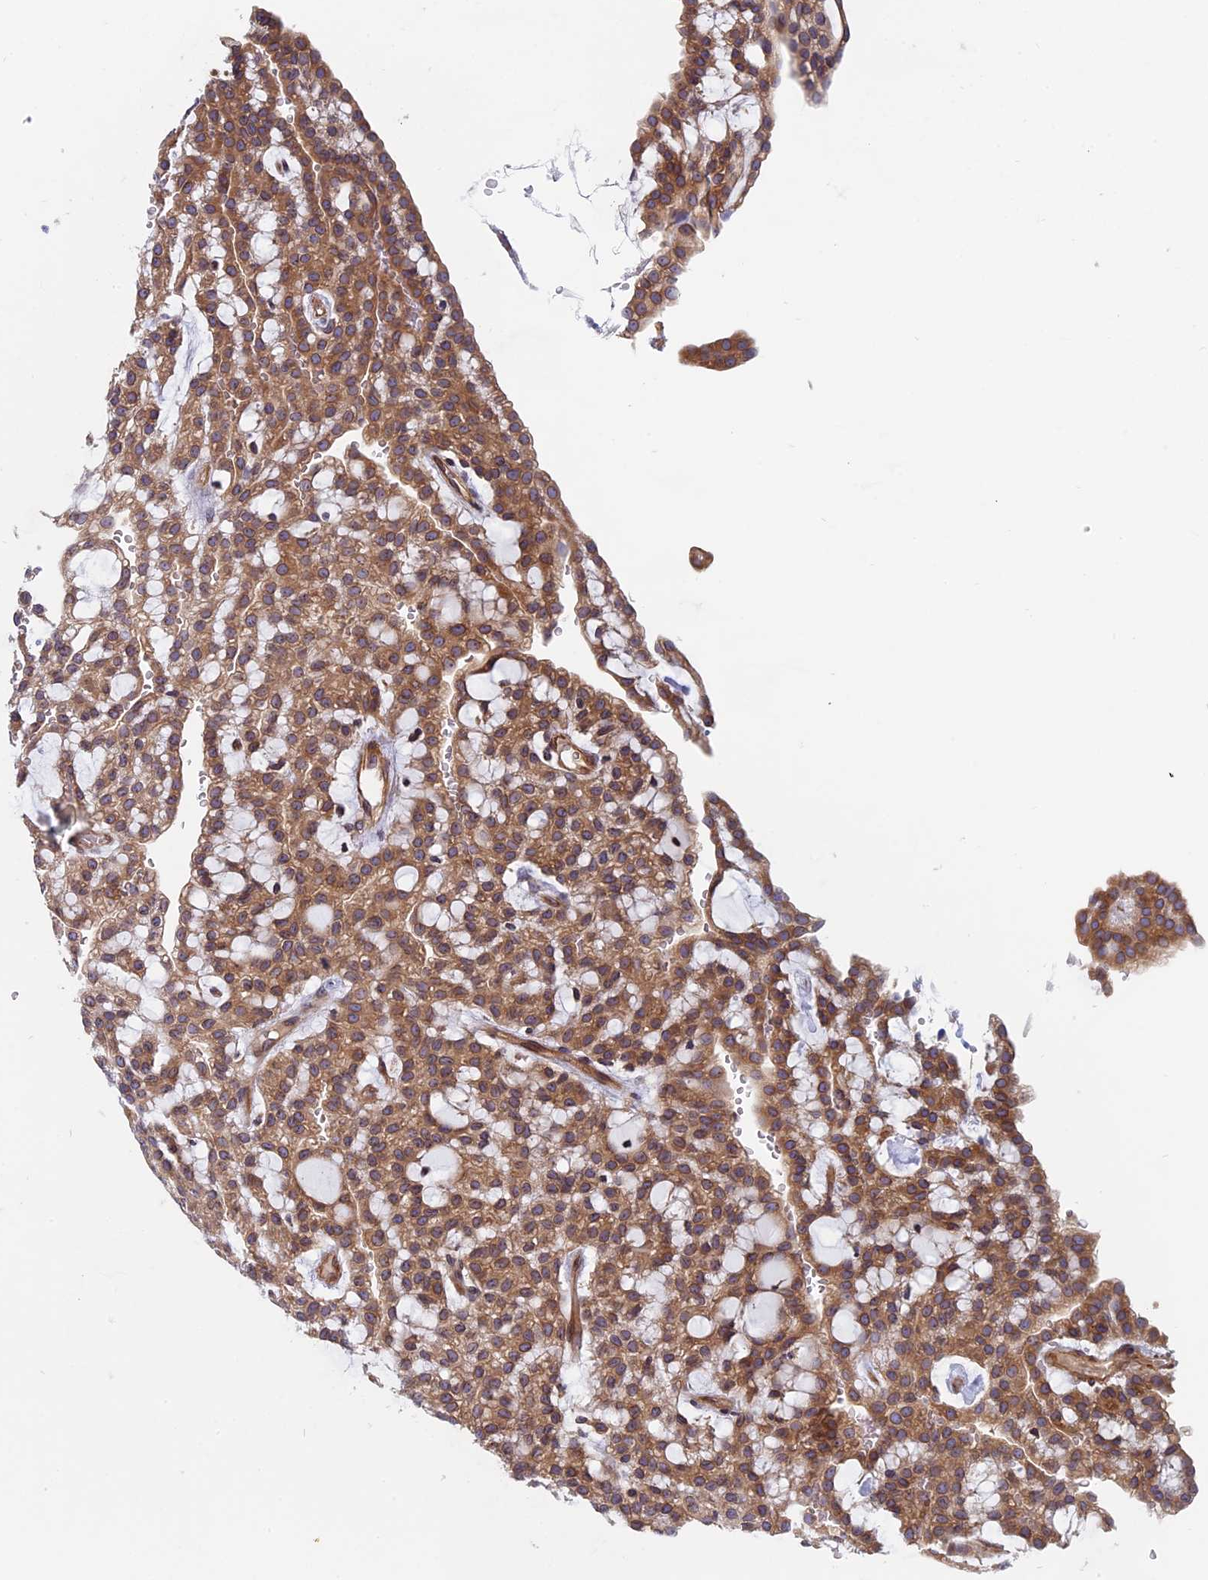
{"staining": {"intensity": "moderate", "quantity": ">75%", "location": "cytoplasmic/membranous"}, "tissue": "renal cancer", "cell_type": "Tumor cells", "image_type": "cancer", "snomed": [{"axis": "morphology", "description": "Adenocarcinoma, NOS"}, {"axis": "topography", "description": "Kidney"}], "caption": "IHC micrograph of renal cancer (adenocarcinoma) stained for a protein (brown), which shows medium levels of moderate cytoplasmic/membranous positivity in about >75% of tumor cells.", "gene": "NAA10", "patient": {"sex": "male", "age": 63}}